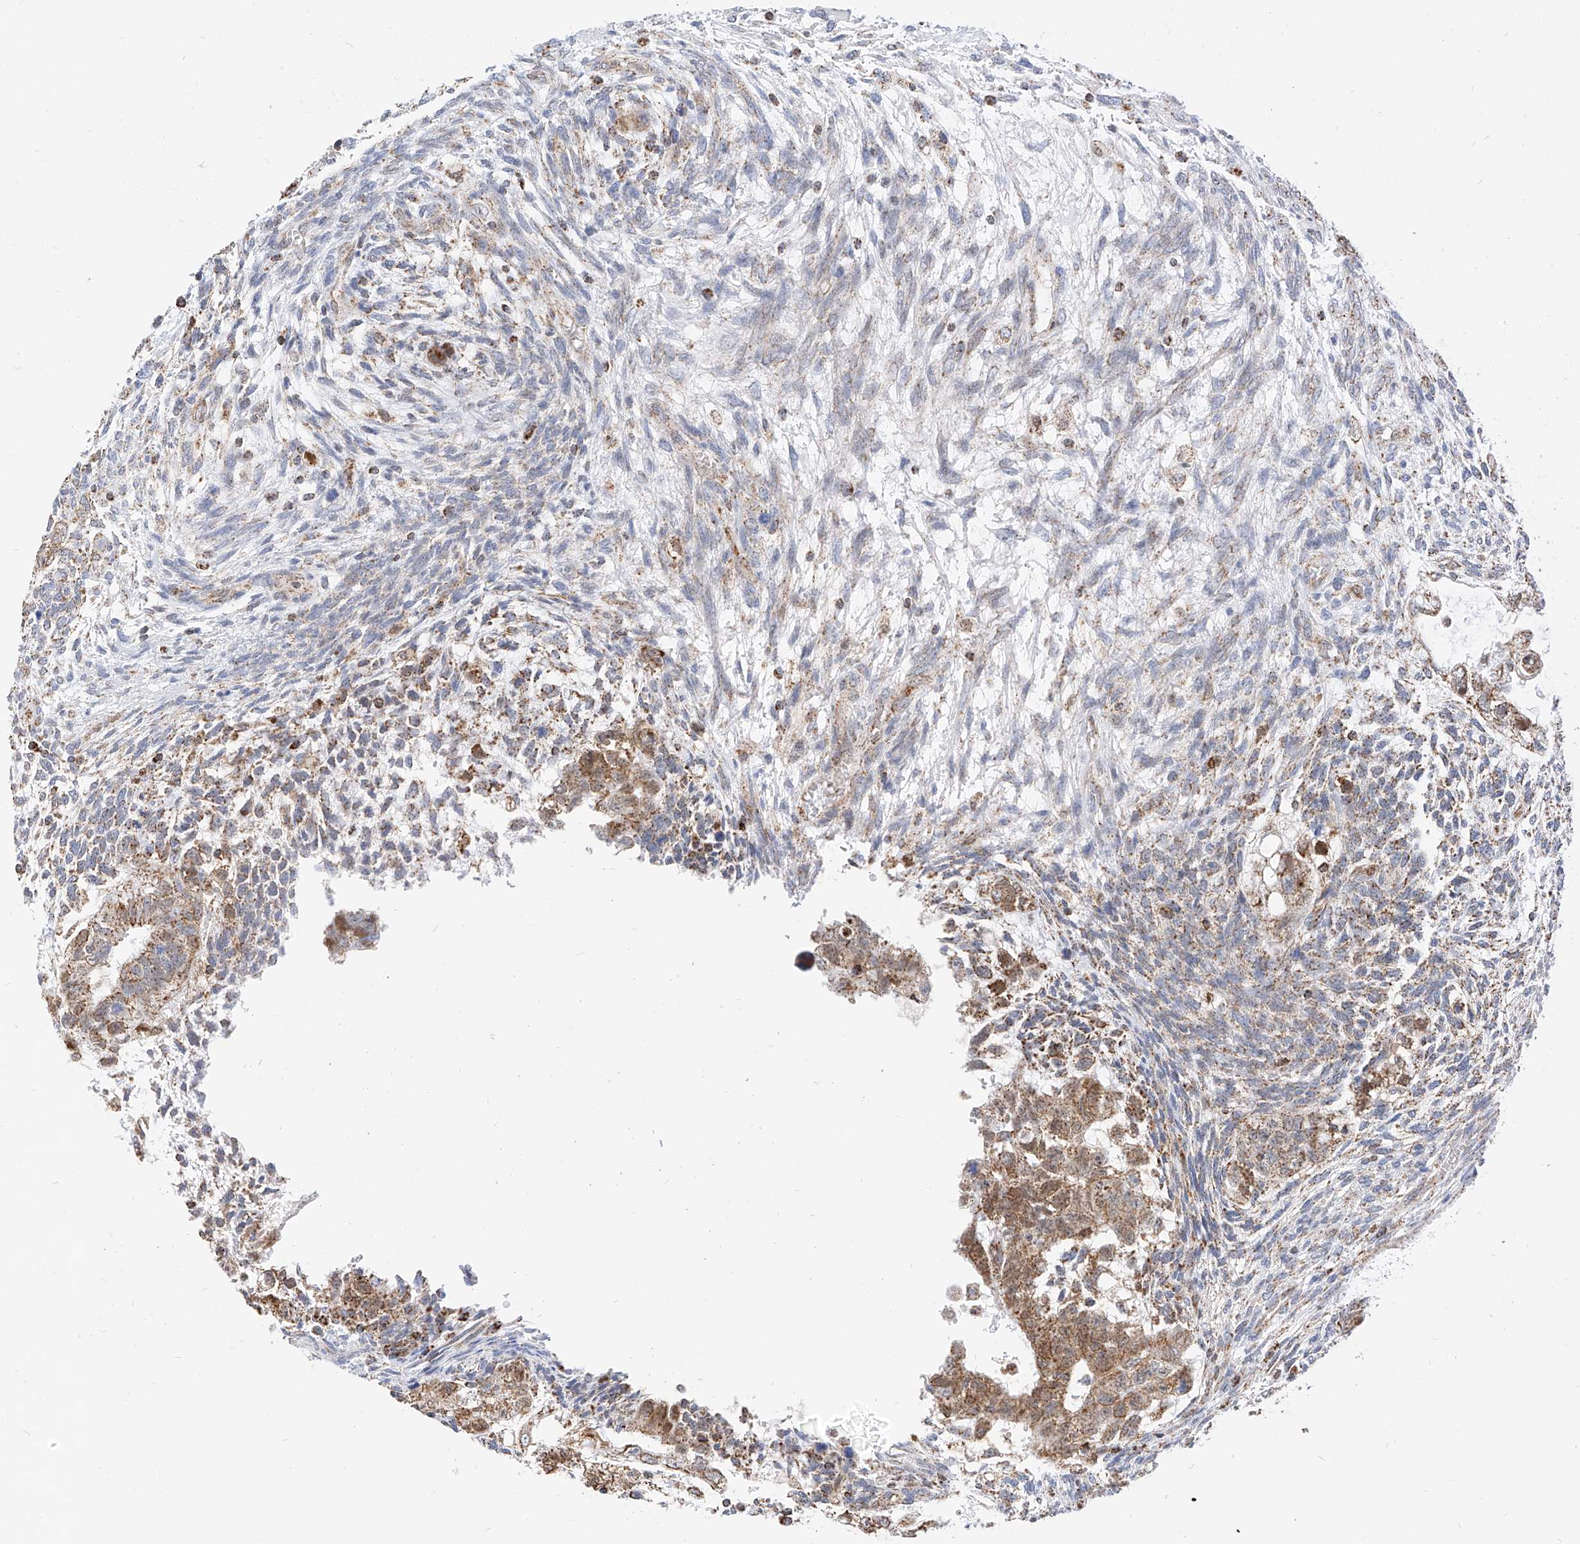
{"staining": {"intensity": "moderate", "quantity": ">75%", "location": "cytoplasmic/membranous"}, "tissue": "testis cancer", "cell_type": "Tumor cells", "image_type": "cancer", "snomed": [{"axis": "morphology", "description": "Carcinoma, Embryonal, NOS"}, {"axis": "topography", "description": "Testis"}], "caption": "Brown immunohistochemical staining in human testis cancer (embryonal carcinoma) shows moderate cytoplasmic/membranous staining in approximately >75% of tumor cells.", "gene": "NALCN", "patient": {"sex": "male", "age": 37}}